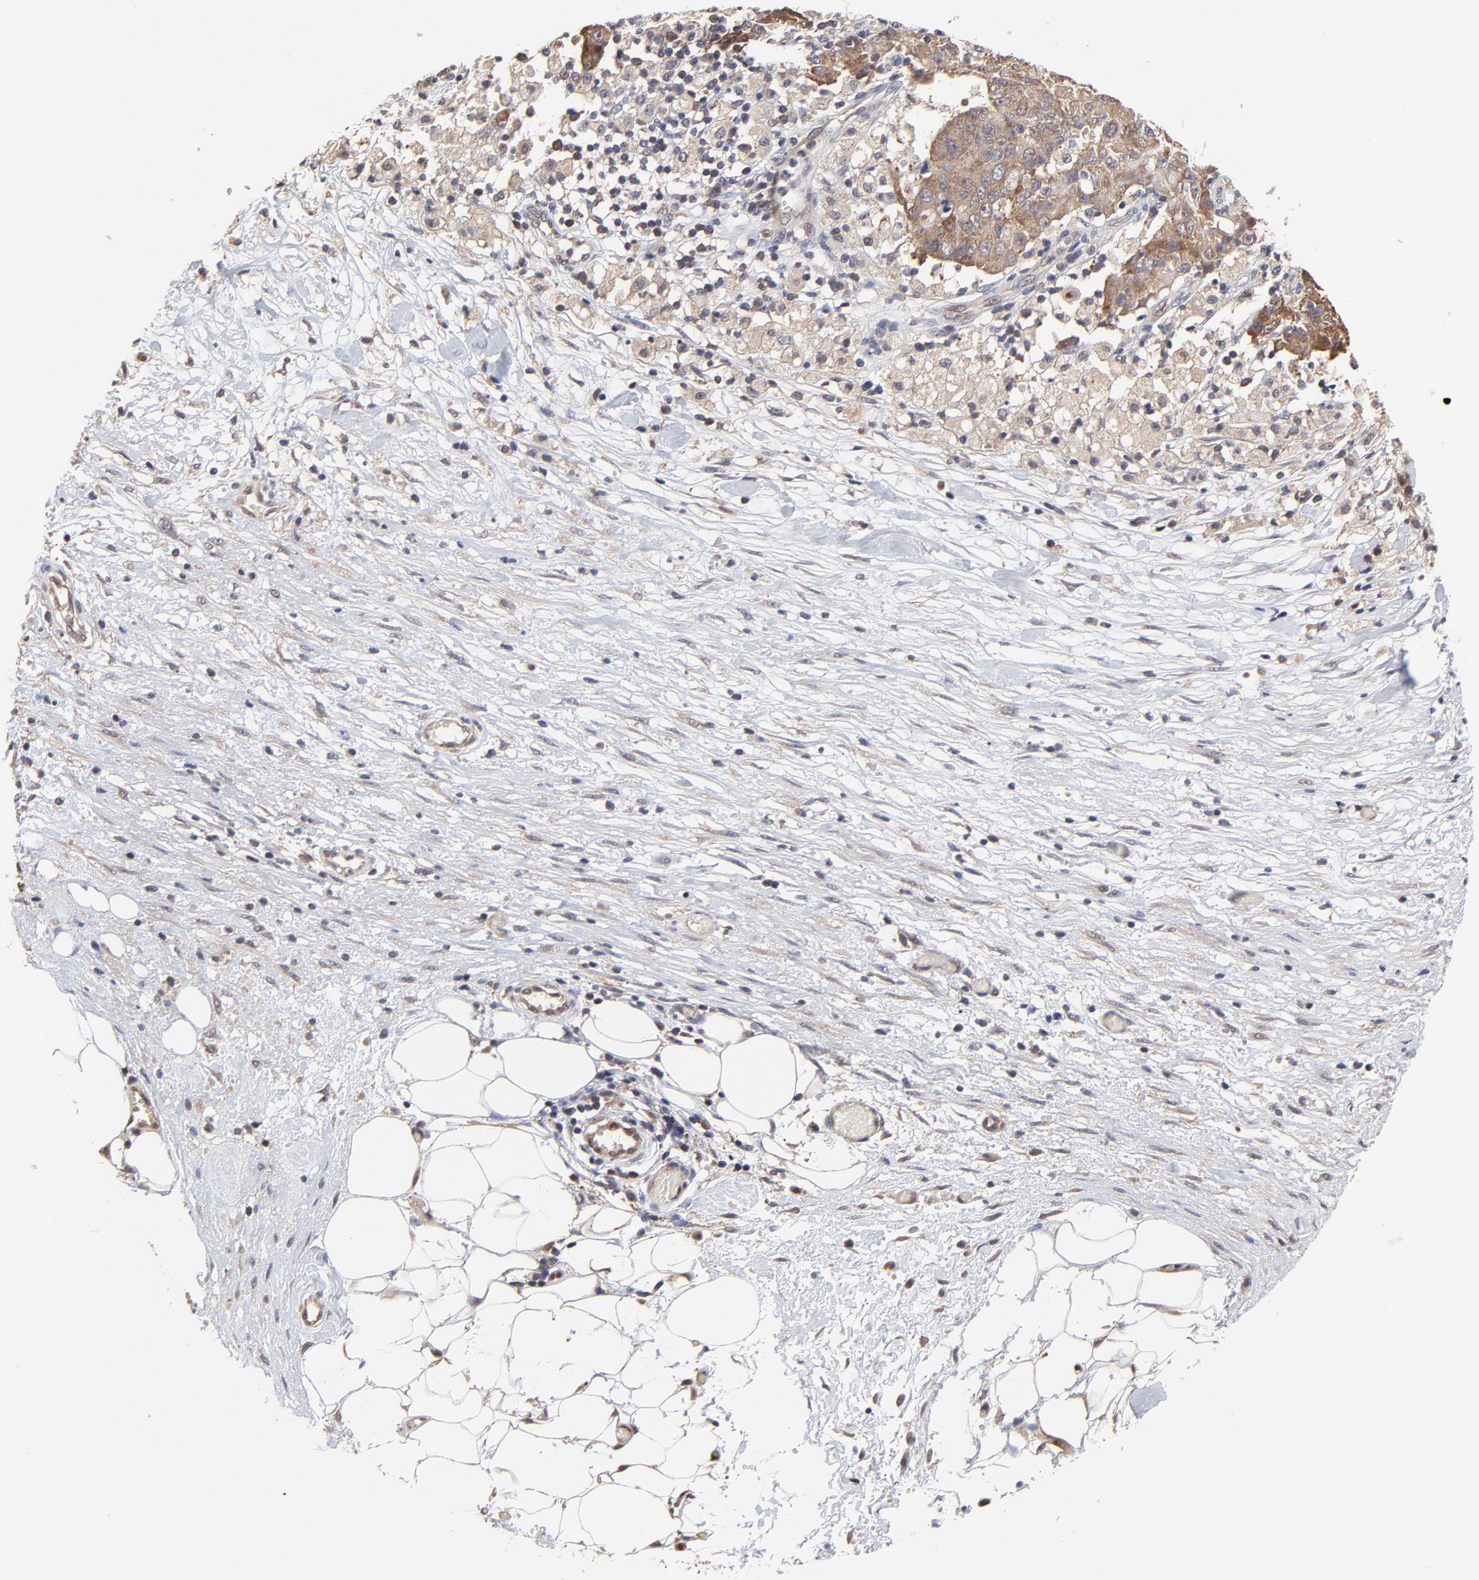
{"staining": {"intensity": "moderate", "quantity": ">75%", "location": "cytoplasmic/membranous"}, "tissue": "ovarian cancer", "cell_type": "Tumor cells", "image_type": "cancer", "snomed": [{"axis": "morphology", "description": "Carcinoma, endometroid"}, {"axis": "topography", "description": "Ovary"}], "caption": "Protein expression by immunohistochemistry (IHC) demonstrates moderate cytoplasmic/membranous staining in about >75% of tumor cells in ovarian endometroid carcinoma.", "gene": "CCT2", "patient": {"sex": "female", "age": 42}}